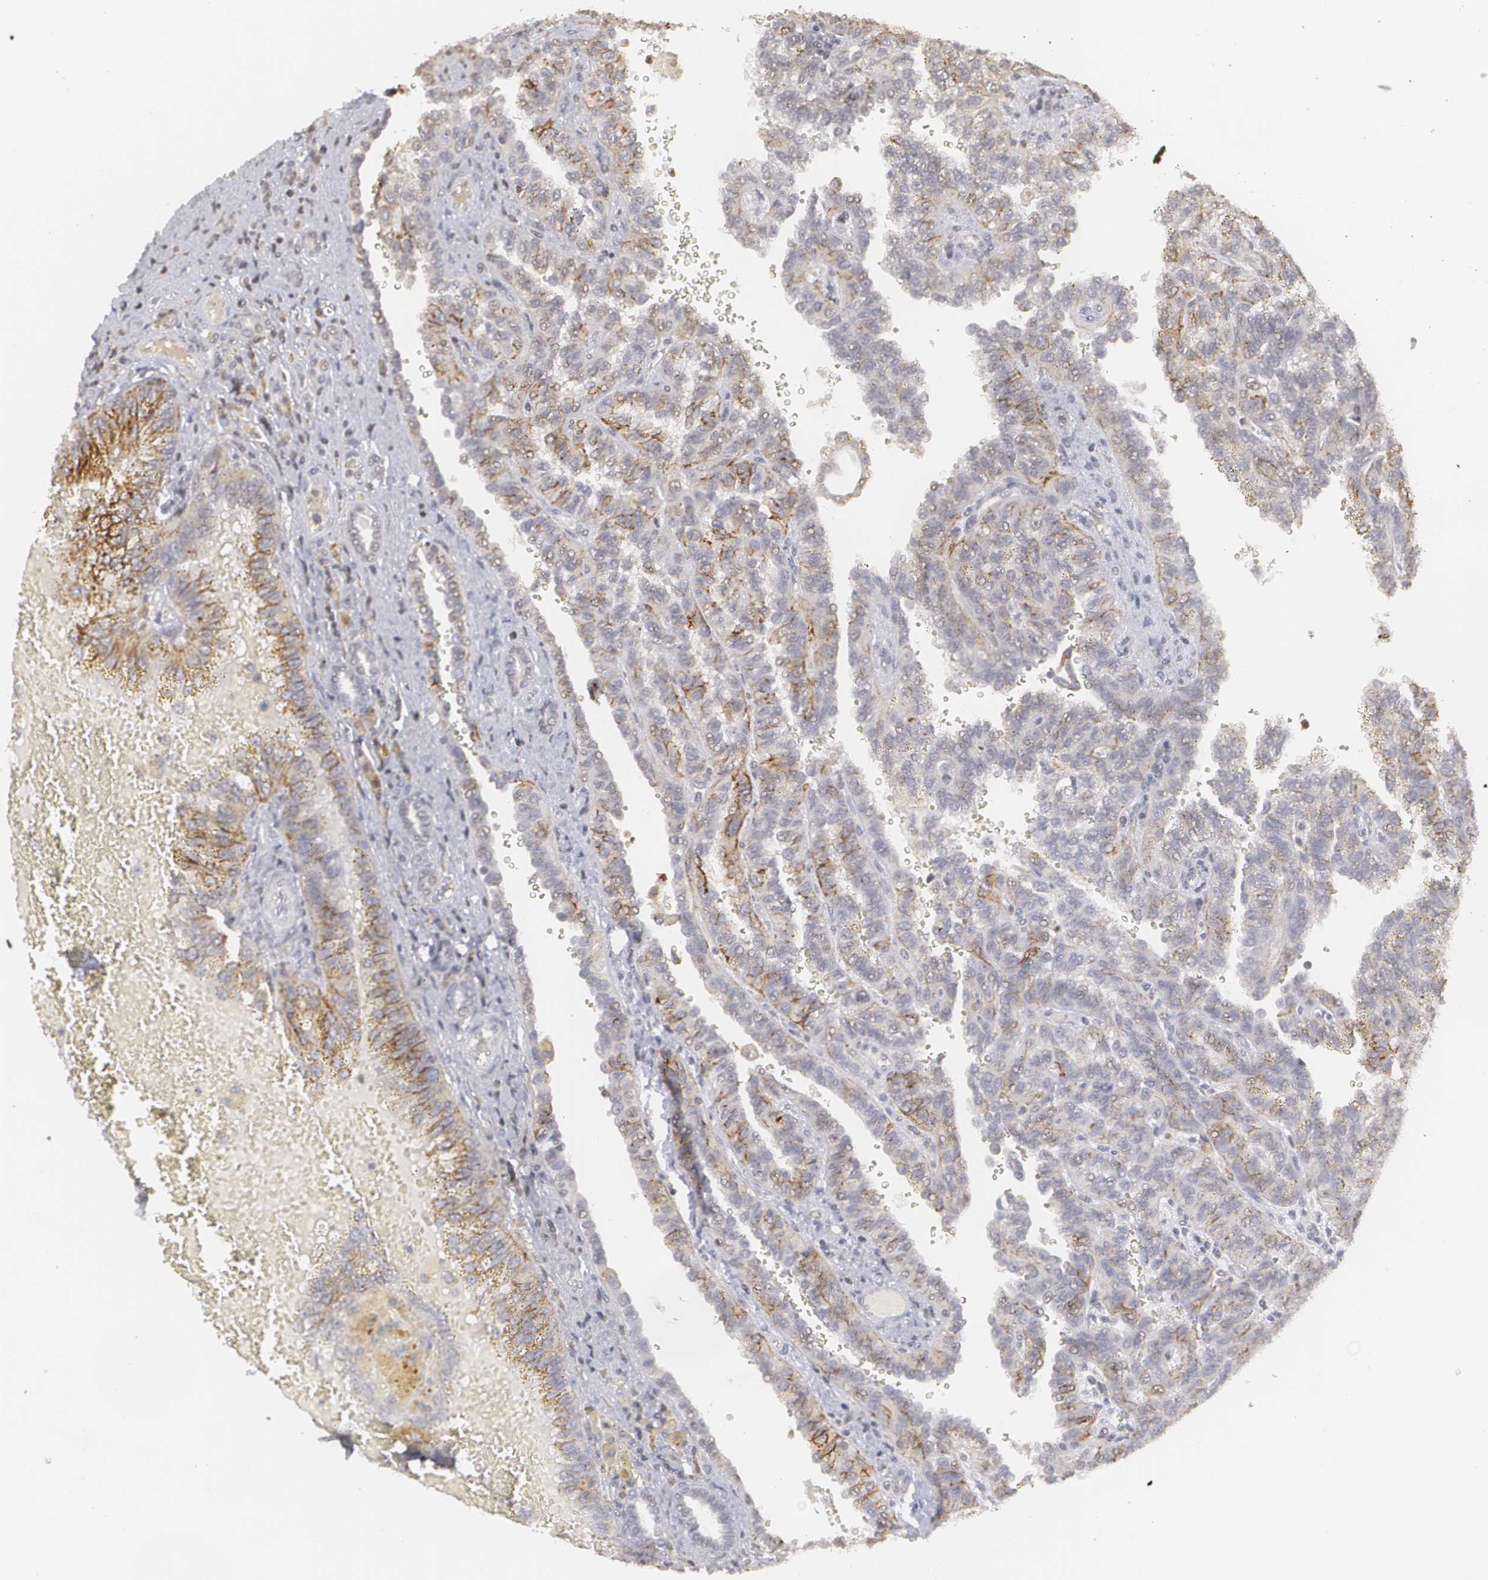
{"staining": {"intensity": "weak", "quantity": "<25%", "location": "cytoplasmic/membranous"}, "tissue": "renal cancer", "cell_type": "Tumor cells", "image_type": "cancer", "snomed": [{"axis": "morphology", "description": "Inflammation, NOS"}, {"axis": "morphology", "description": "Adenocarcinoma, NOS"}, {"axis": "topography", "description": "Kidney"}], "caption": "The histopathology image reveals no significant positivity in tumor cells of adenocarcinoma (renal).", "gene": "CLDN2", "patient": {"sex": "male", "age": 68}}